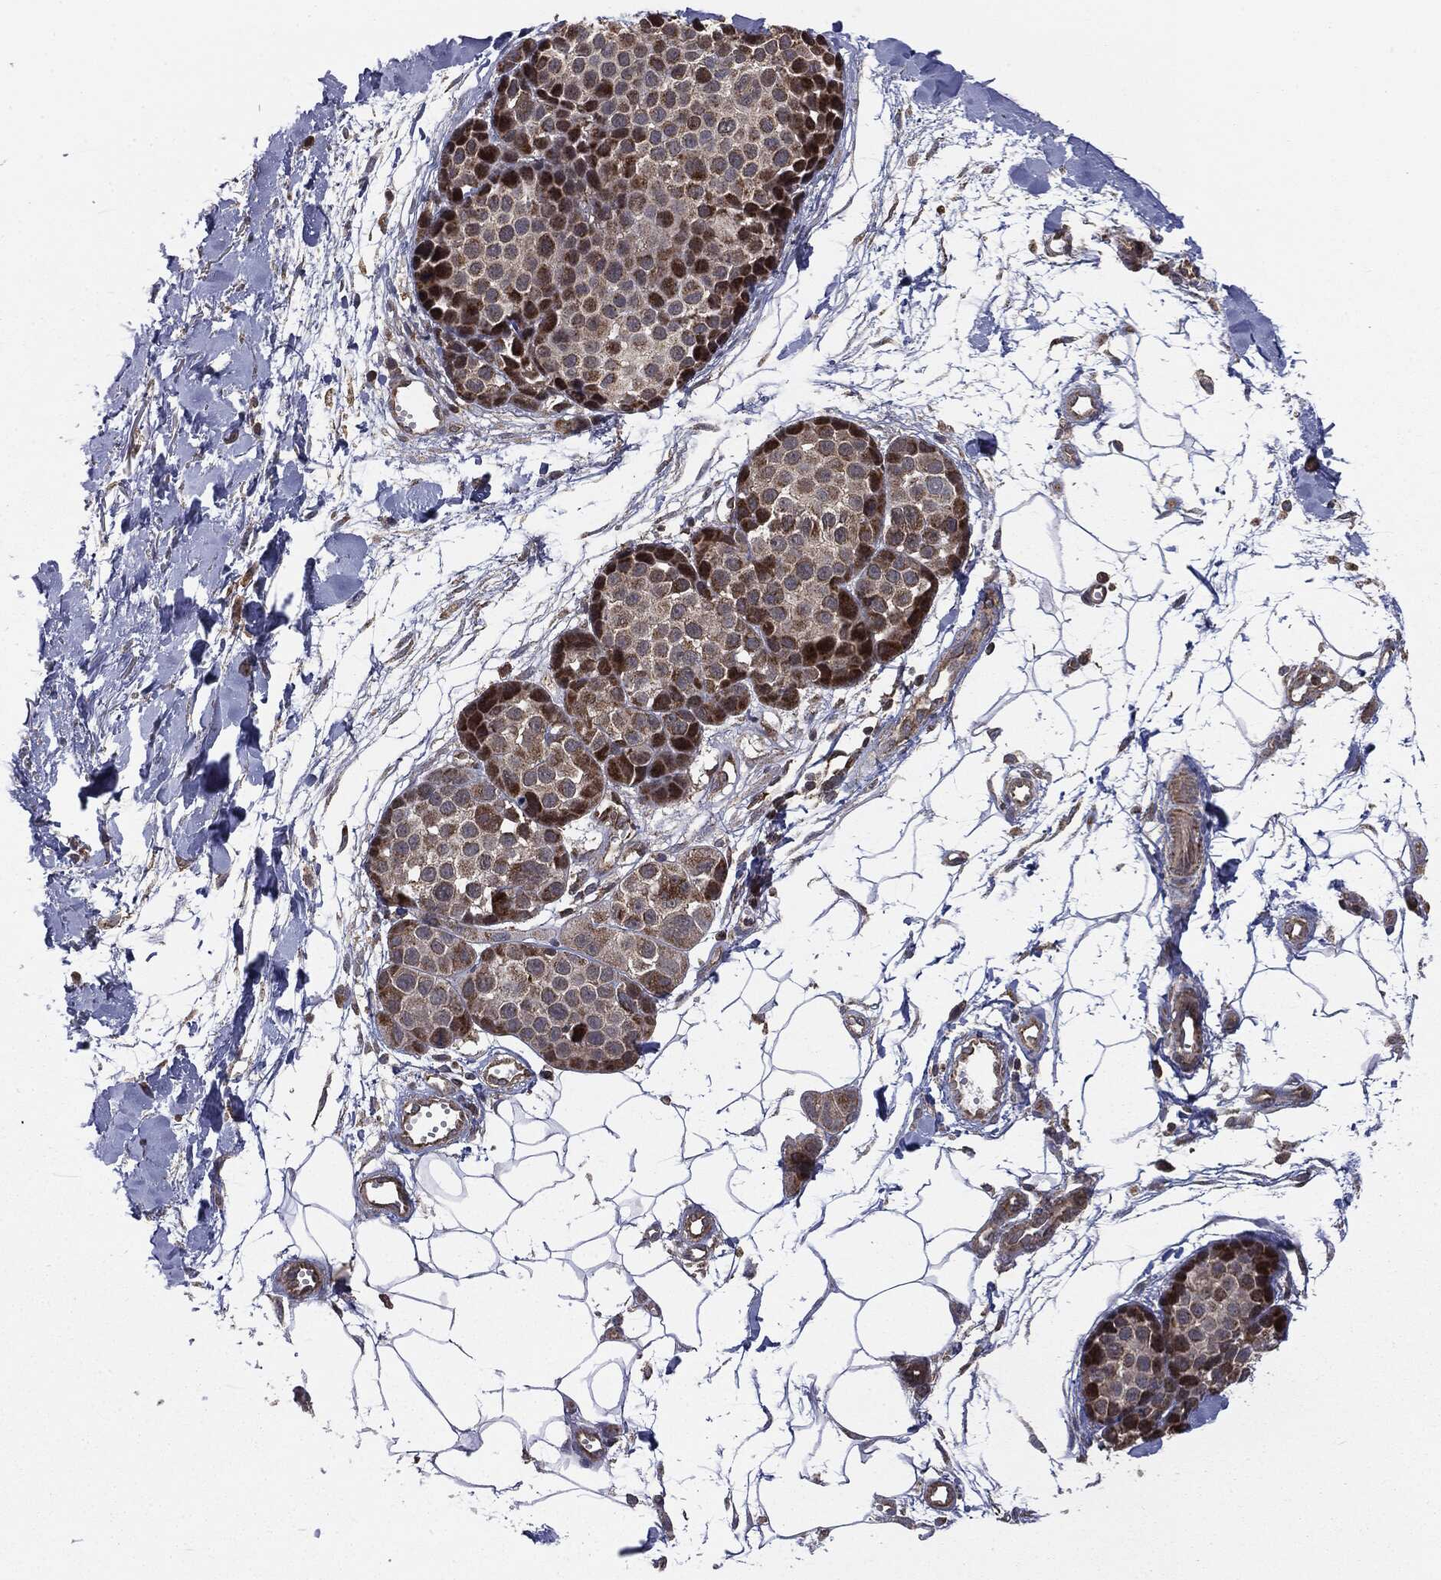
{"staining": {"intensity": "strong", "quantity": "25%-75%", "location": "cytoplasmic/membranous,nuclear"}, "tissue": "melanoma", "cell_type": "Tumor cells", "image_type": "cancer", "snomed": [{"axis": "morphology", "description": "Malignant melanoma, NOS"}, {"axis": "topography", "description": "Skin"}], "caption": "Malignant melanoma stained with immunohistochemistry exhibits strong cytoplasmic/membranous and nuclear staining in about 25%-75% of tumor cells.", "gene": "MTOR", "patient": {"sex": "female", "age": 86}}